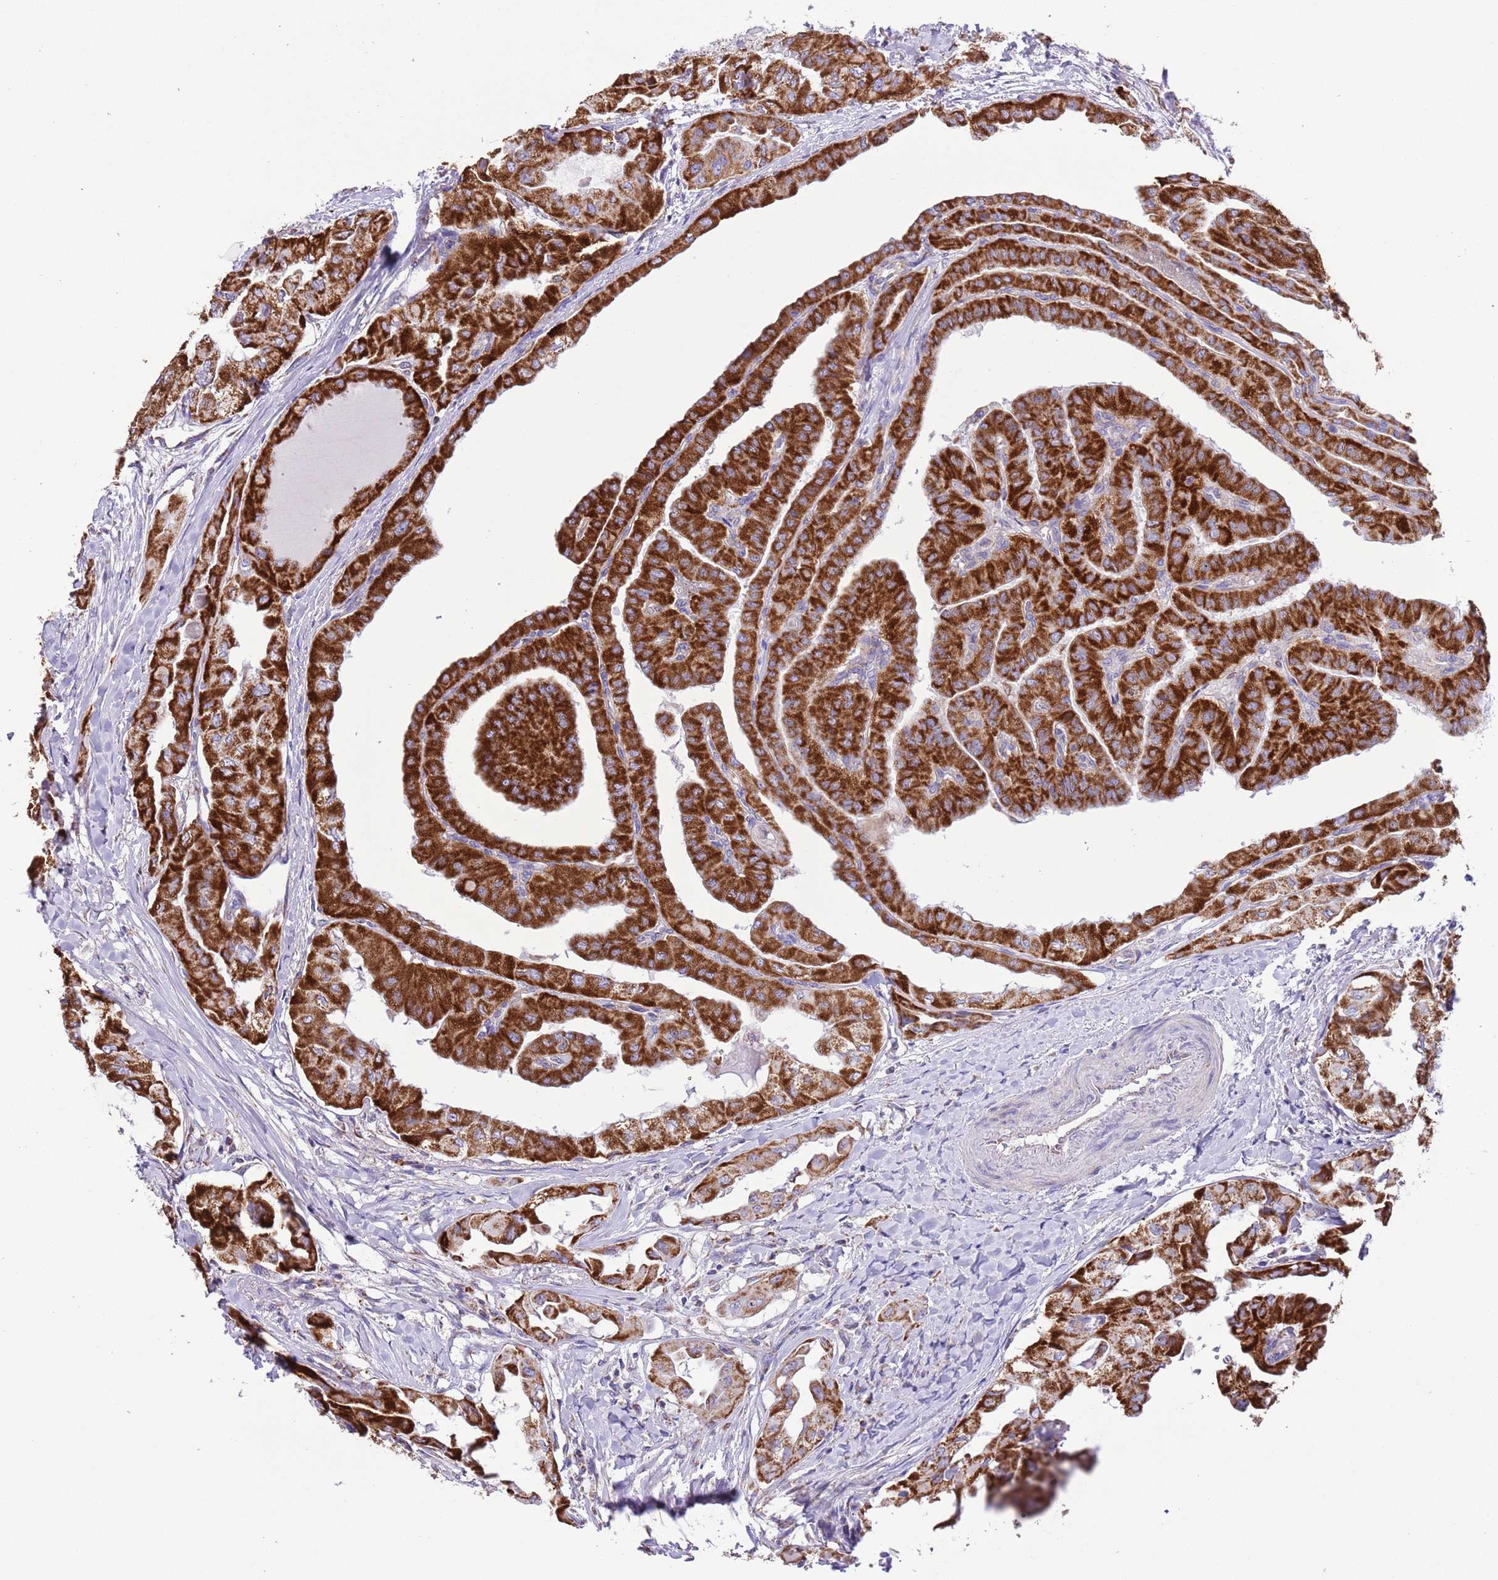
{"staining": {"intensity": "strong", "quantity": ">75%", "location": "cytoplasmic/membranous"}, "tissue": "thyroid cancer", "cell_type": "Tumor cells", "image_type": "cancer", "snomed": [{"axis": "morphology", "description": "Papillary adenocarcinoma, NOS"}, {"axis": "topography", "description": "Thyroid gland"}], "caption": "Strong cytoplasmic/membranous positivity for a protein is identified in about >75% of tumor cells of papillary adenocarcinoma (thyroid) using IHC.", "gene": "SS18L2", "patient": {"sex": "female", "age": 59}}